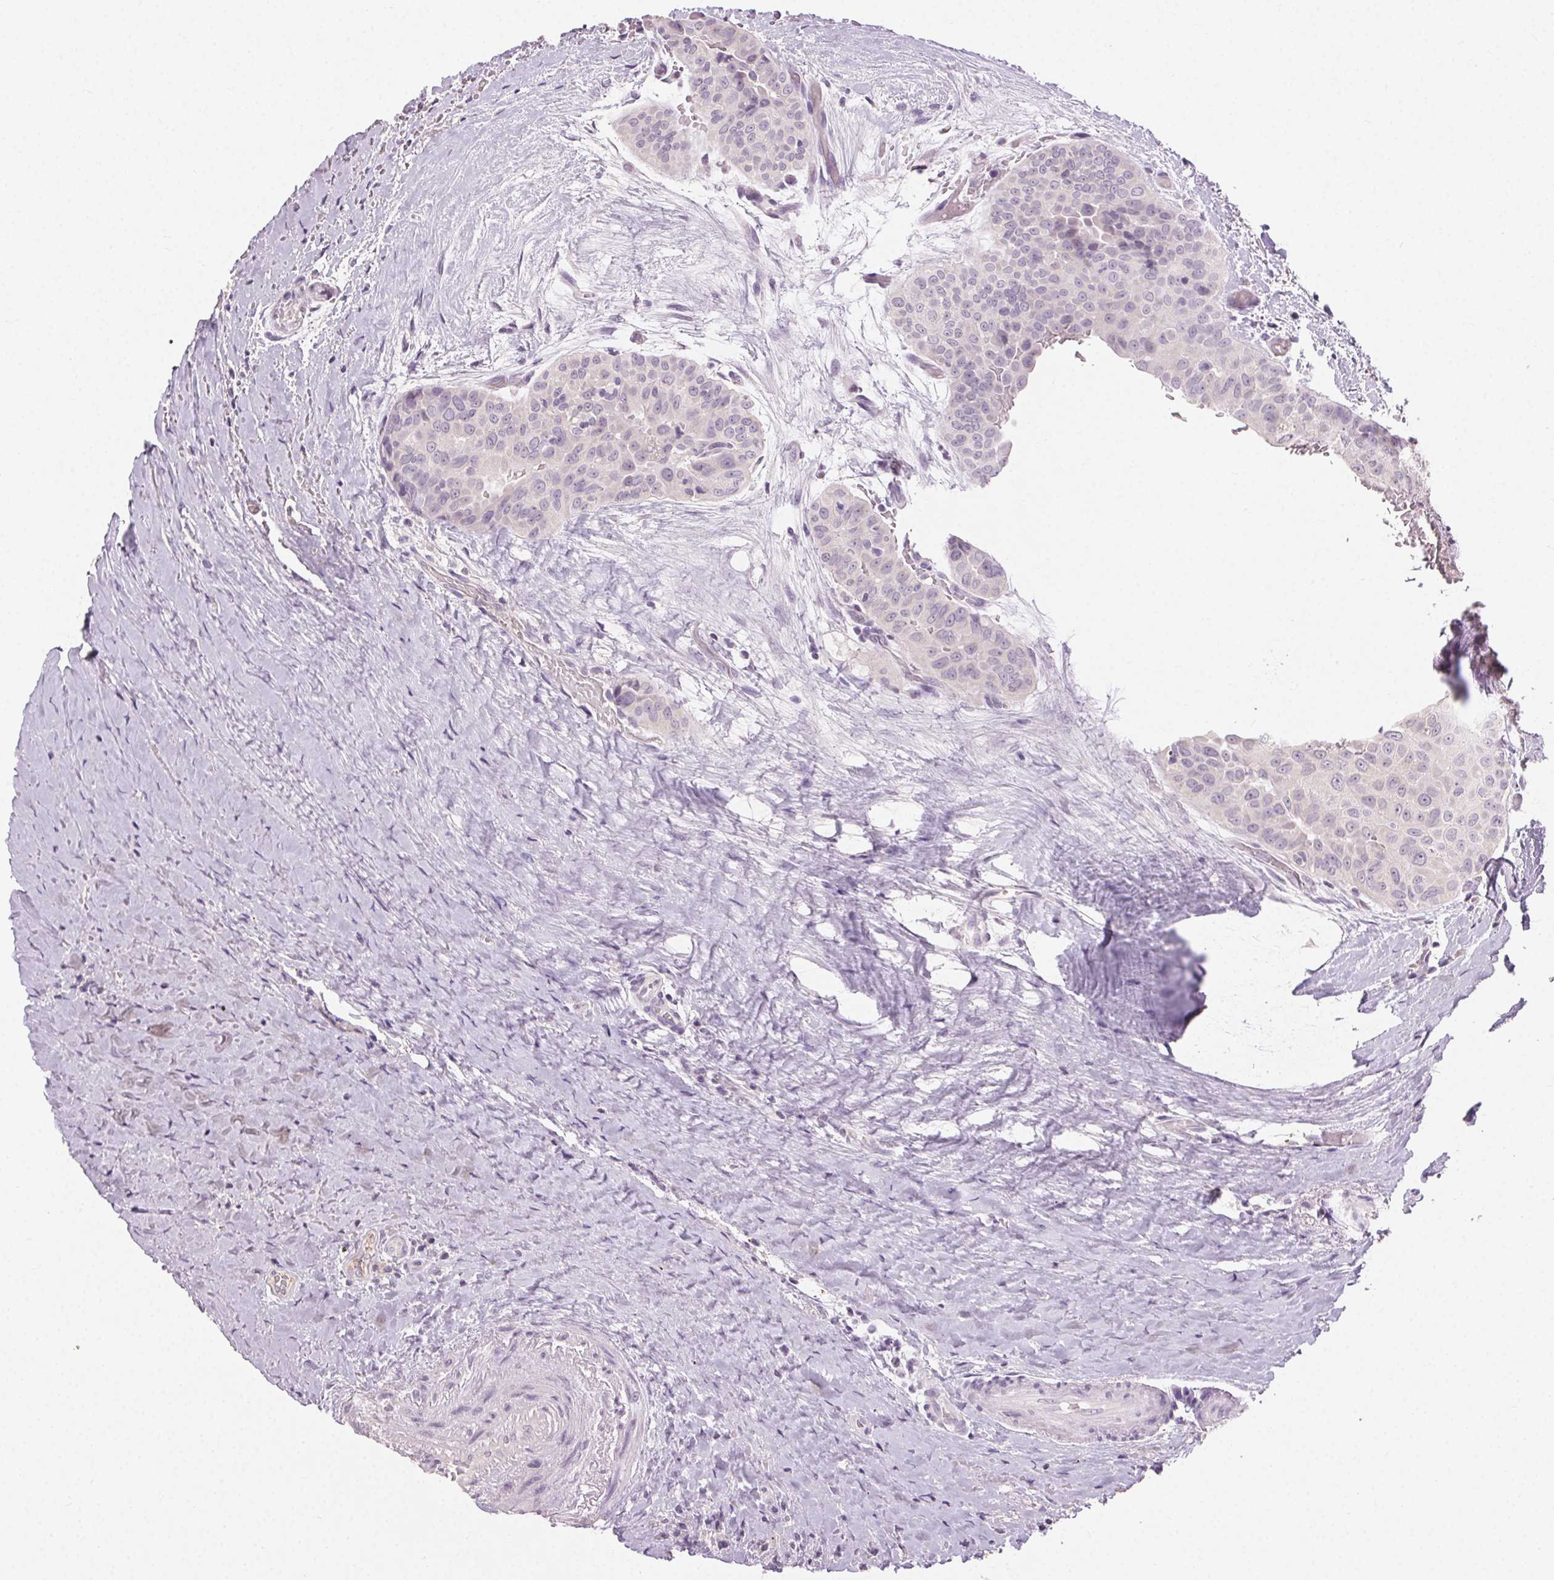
{"staining": {"intensity": "negative", "quantity": "none", "location": "none"}, "tissue": "thyroid cancer", "cell_type": "Tumor cells", "image_type": "cancer", "snomed": [{"axis": "morphology", "description": "Papillary adenocarcinoma, NOS"}, {"axis": "morphology", "description": "Papillary adenoma metastatic"}, {"axis": "topography", "description": "Thyroid gland"}], "caption": "A high-resolution image shows IHC staining of papillary adenoma metastatic (thyroid), which shows no significant staining in tumor cells.", "gene": "CLTRN", "patient": {"sex": "female", "age": 50}}